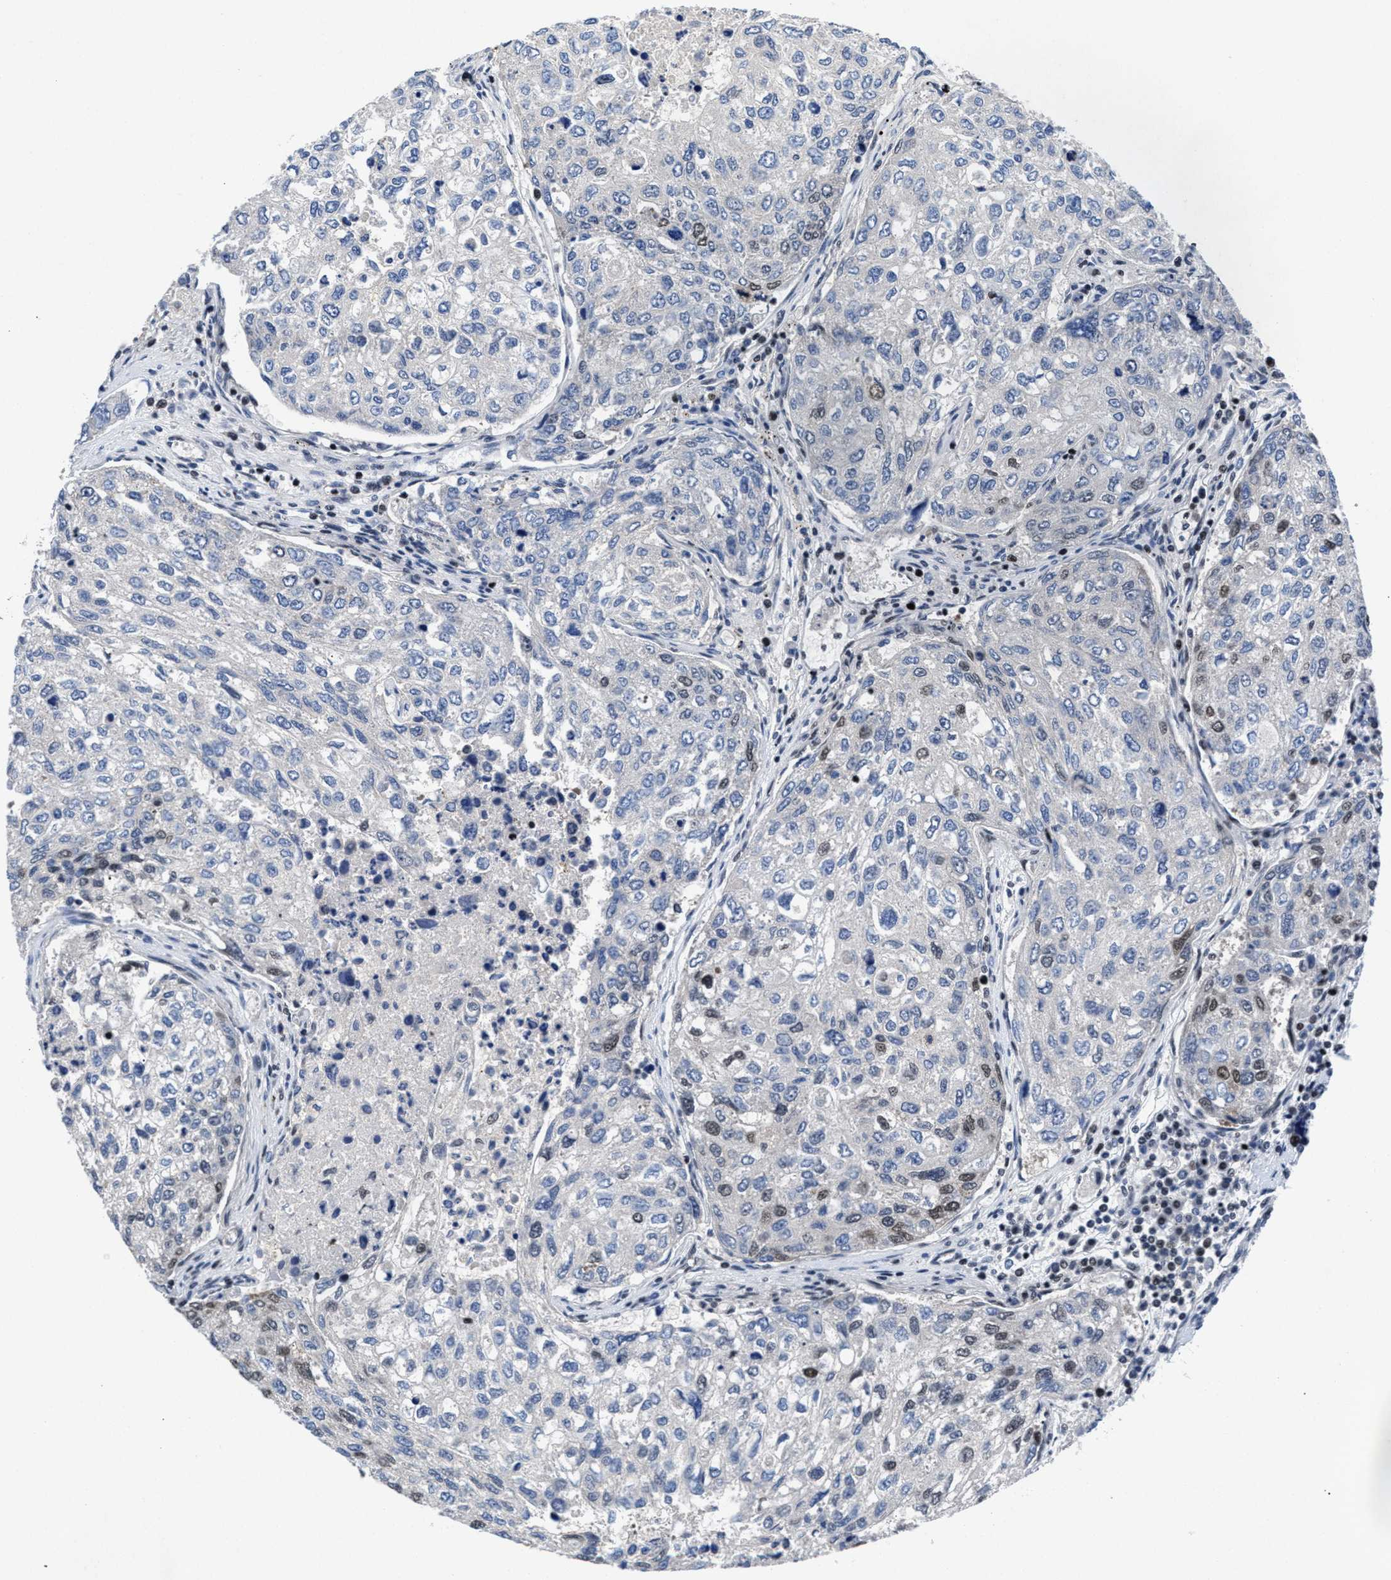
{"staining": {"intensity": "weak", "quantity": "<25%", "location": "nuclear"}, "tissue": "urothelial cancer", "cell_type": "Tumor cells", "image_type": "cancer", "snomed": [{"axis": "morphology", "description": "Urothelial carcinoma, High grade"}, {"axis": "topography", "description": "Lymph node"}, {"axis": "topography", "description": "Urinary bladder"}], "caption": "Immunohistochemistry (IHC) photomicrograph of human urothelial cancer stained for a protein (brown), which reveals no staining in tumor cells. (Stains: DAB (3,3'-diaminobenzidine) immunohistochemistry with hematoxylin counter stain, Microscopy: brightfield microscopy at high magnification).", "gene": "WDR81", "patient": {"sex": "male", "age": 51}}